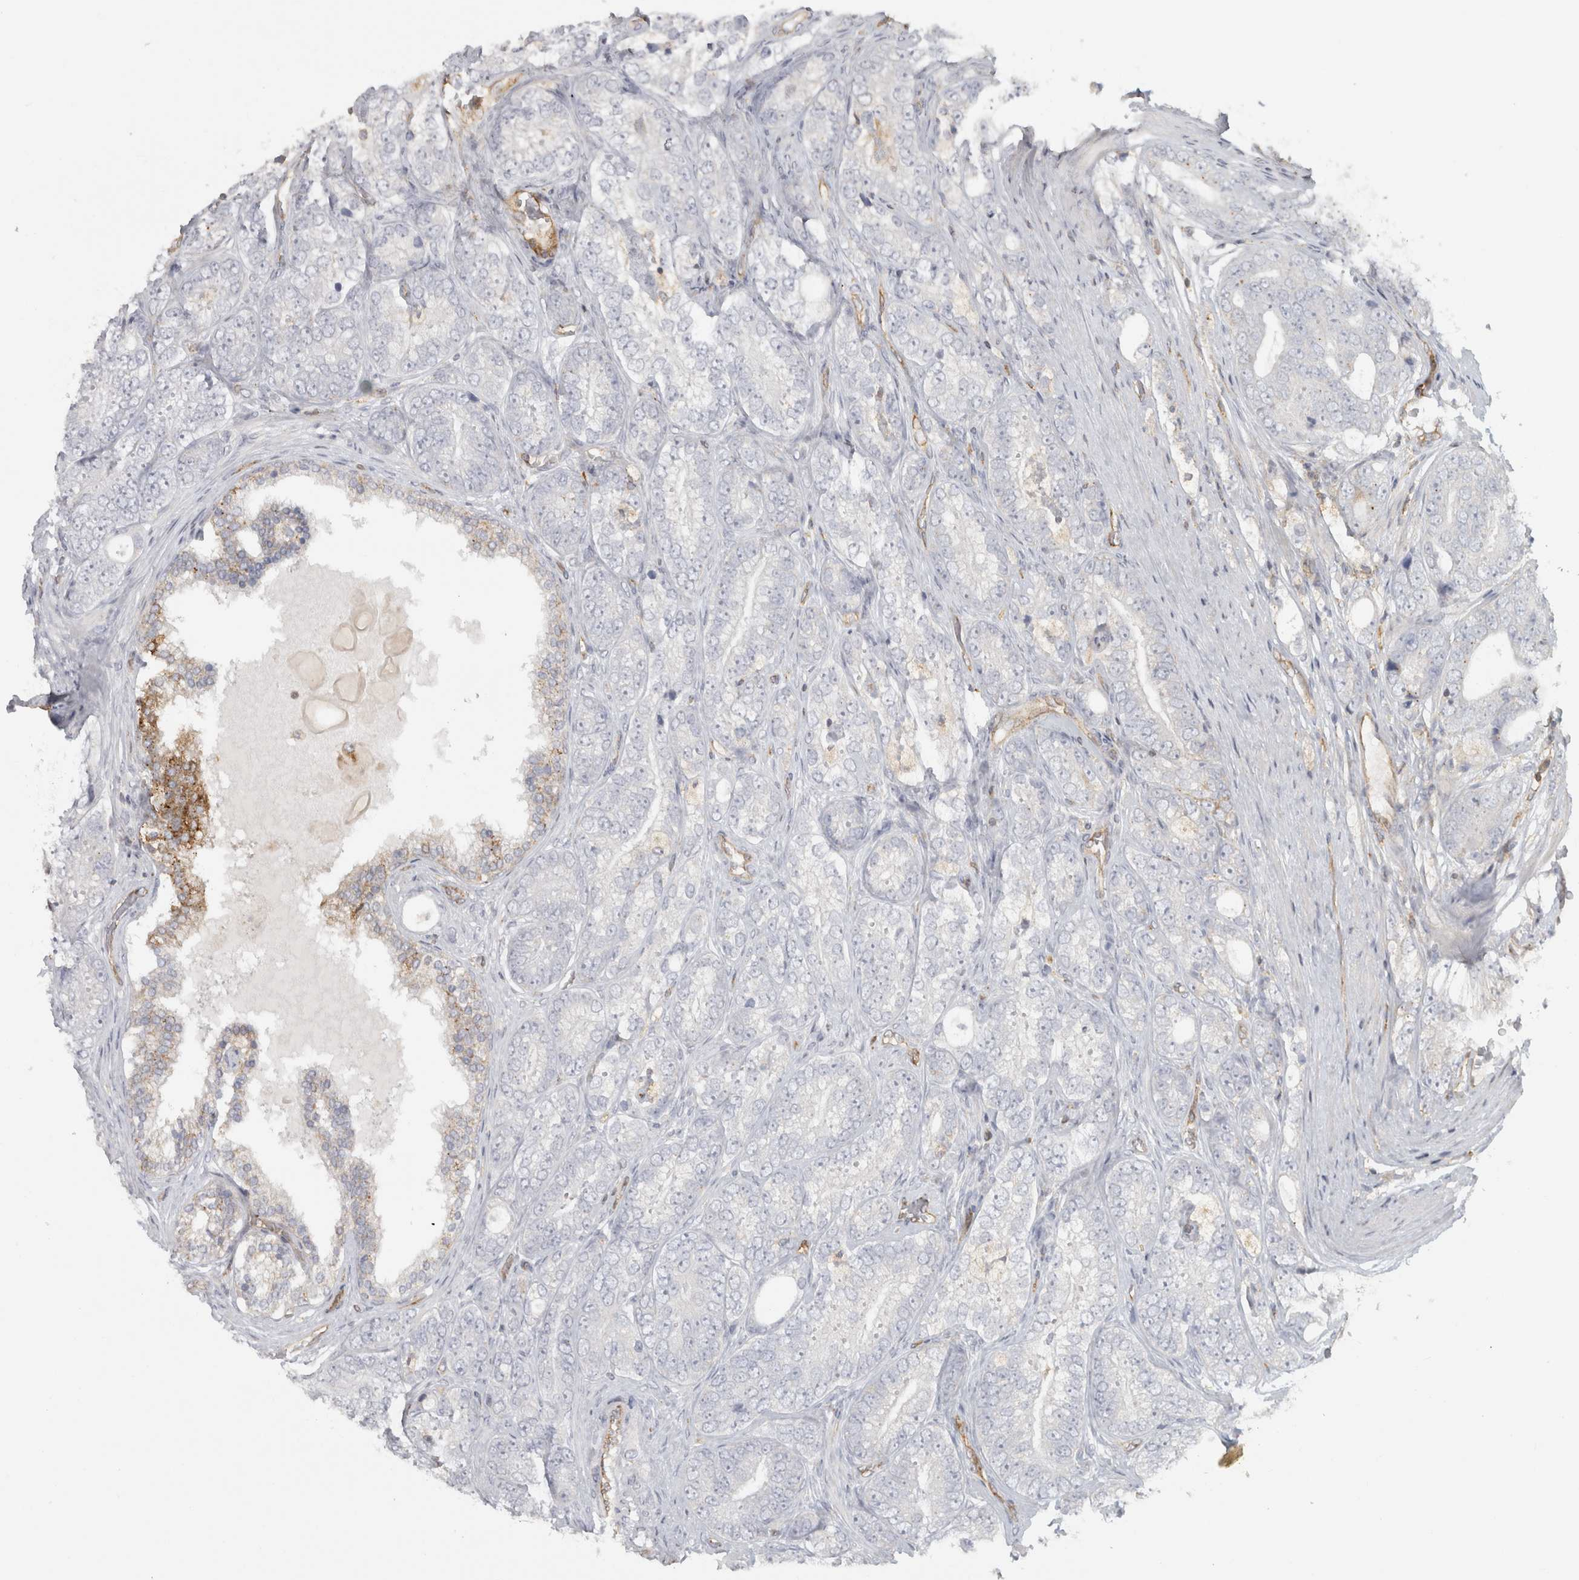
{"staining": {"intensity": "negative", "quantity": "none", "location": "none"}, "tissue": "prostate cancer", "cell_type": "Tumor cells", "image_type": "cancer", "snomed": [{"axis": "morphology", "description": "Adenocarcinoma, High grade"}, {"axis": "topography", "description": "Prostate"}], "caption": "Immunohistochemistry (IHC) micrograph of human high-grade adenocarcinoma (prostate) stained for a protein (brown), which displays no staining in tumor cells.", "gene": "HLA-E", "patient": {"sex": "male", "age": 56}}